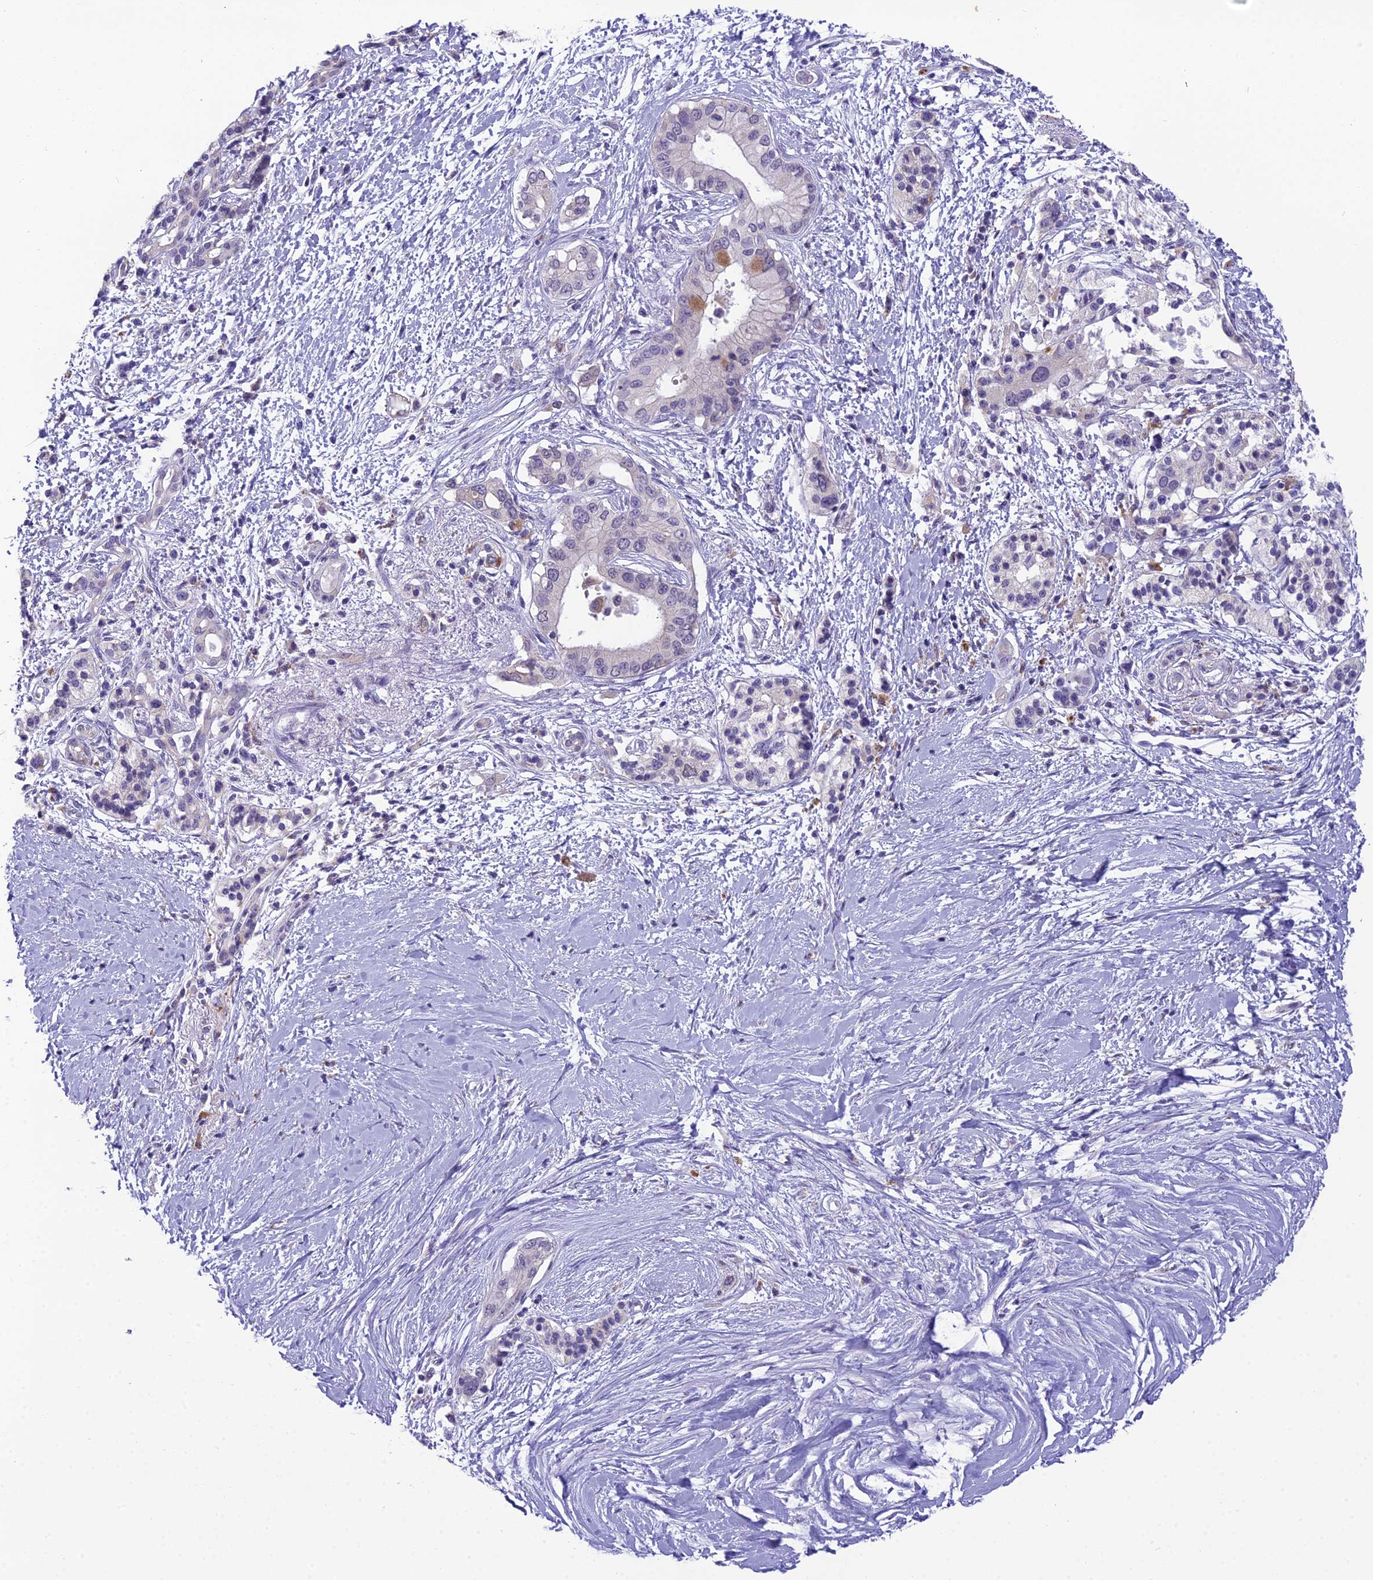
{"staining": {"intensity": "negative", "quantity": "none", "location": "none"}, "tissue": "pancreatic cancer", "cell_type": "Tumor cells", "image_type": "cancer", "snomed": [{"axis": "morphology", "description": "Normal tissue, NOS"}, {"axis": "morphology", "description": "Adenocarcinoma, NOS"}, {"axis": "topography", "description": "Pancreas"}, {"axis": "topography", "description": "Peripheral nerve tissue"}], "caption": "High power microscopy image of an immunohistochemistry (IHC) micrograph of pancreatic cancer, revealing no significant positivity in tumor cells. (IHC, brightfield microscopy, high magnification).", "gene": "MIIP", "patient": {"sex": "male", "age": 59}}